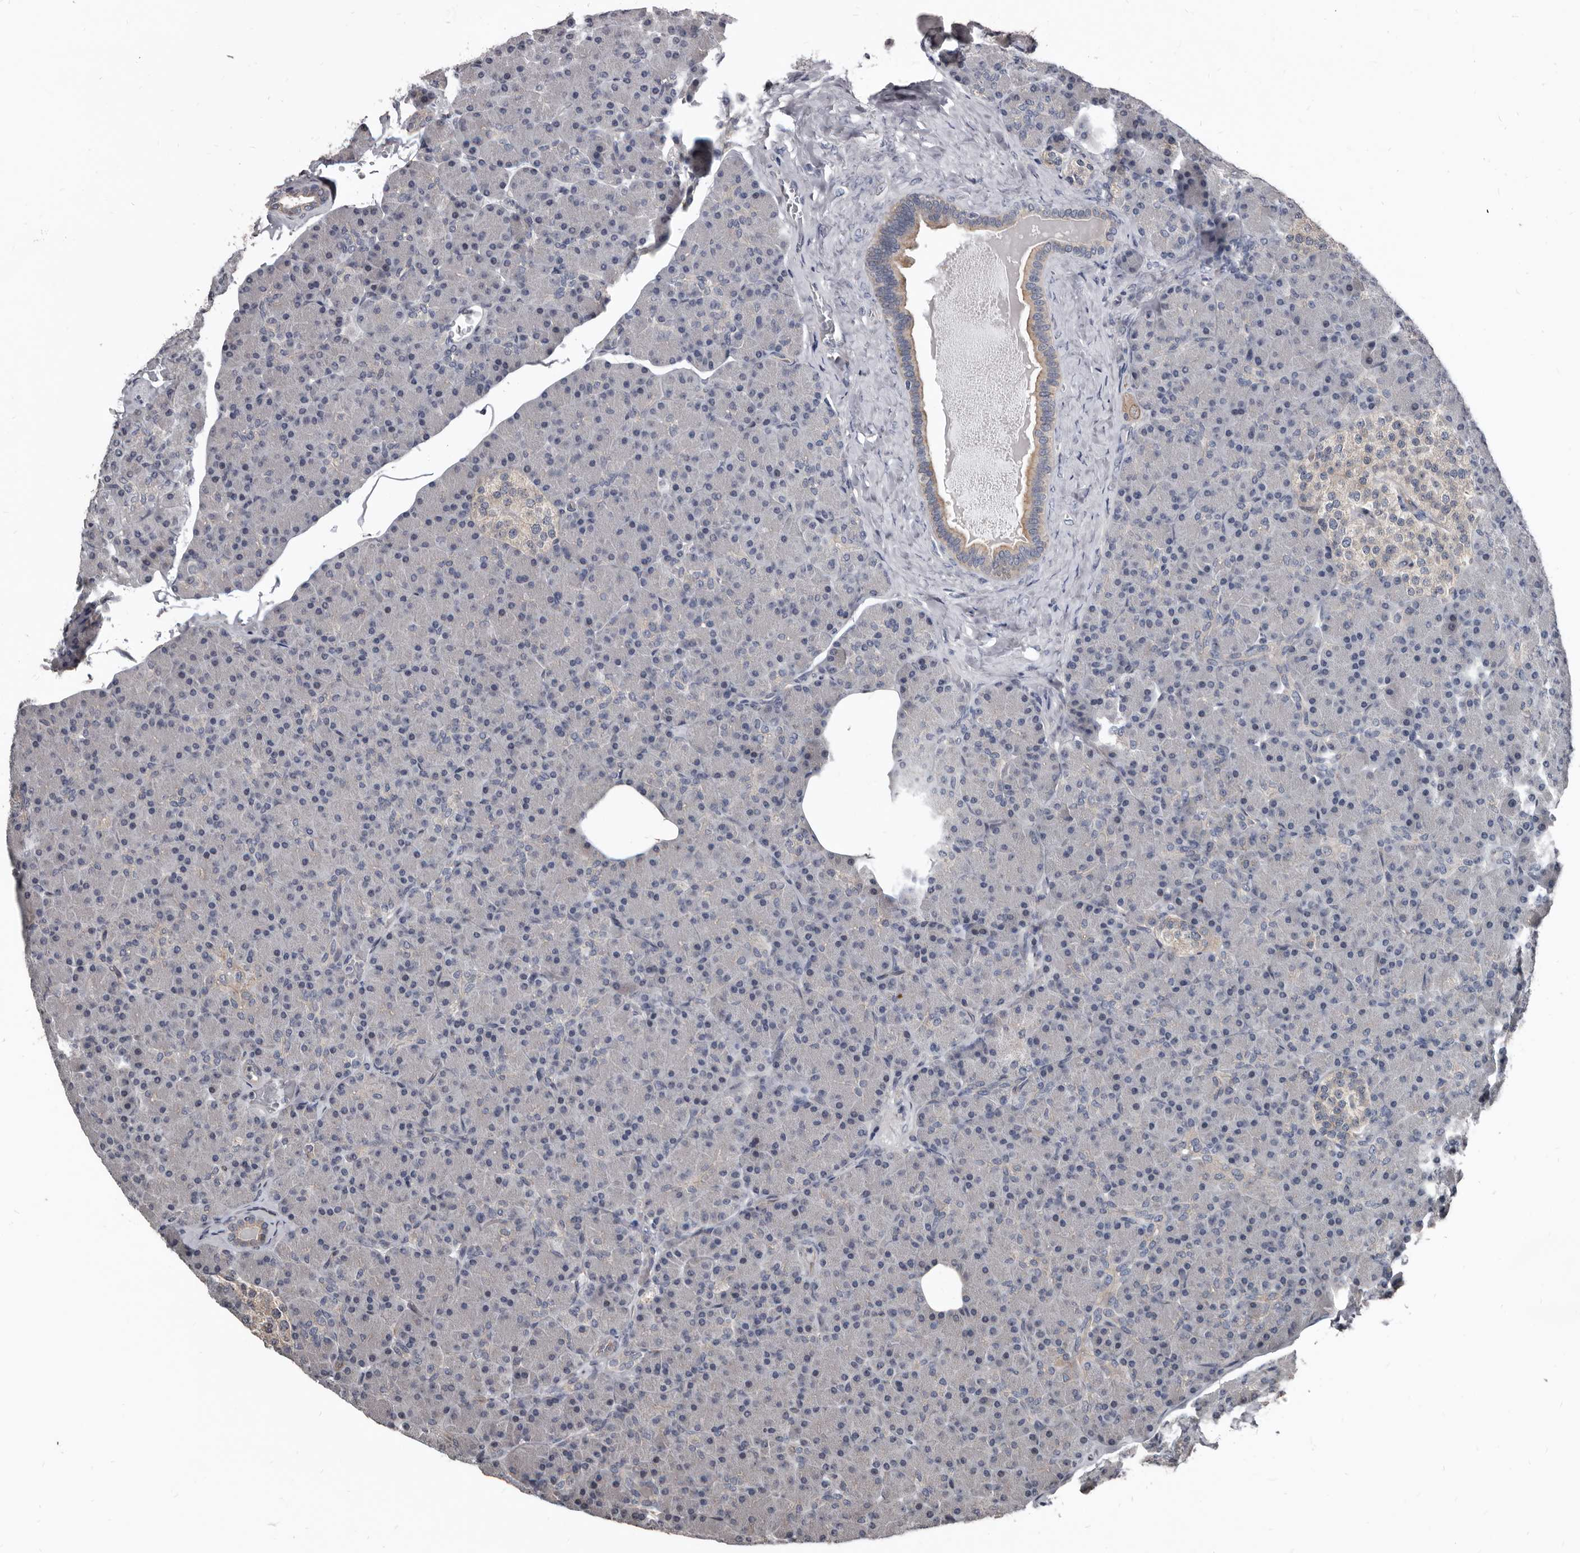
{"staining": {"intensity": "negative", "quantity": "none", "location": "none"}, "tissue": "pancreas", "cell_type": "Exocrine glandular cells", "image_type": "normal", "snomed": [{"axis": "morphology", "description": "Normal tissue, NOS"}, {"axis": "topography", "description": "Pancreas"}], "caption": "Exocrine glandular cells show no significant positivity in normal pancreas.", "gene": "DHPS", "patient": {"sex": "female", "age": 43}}